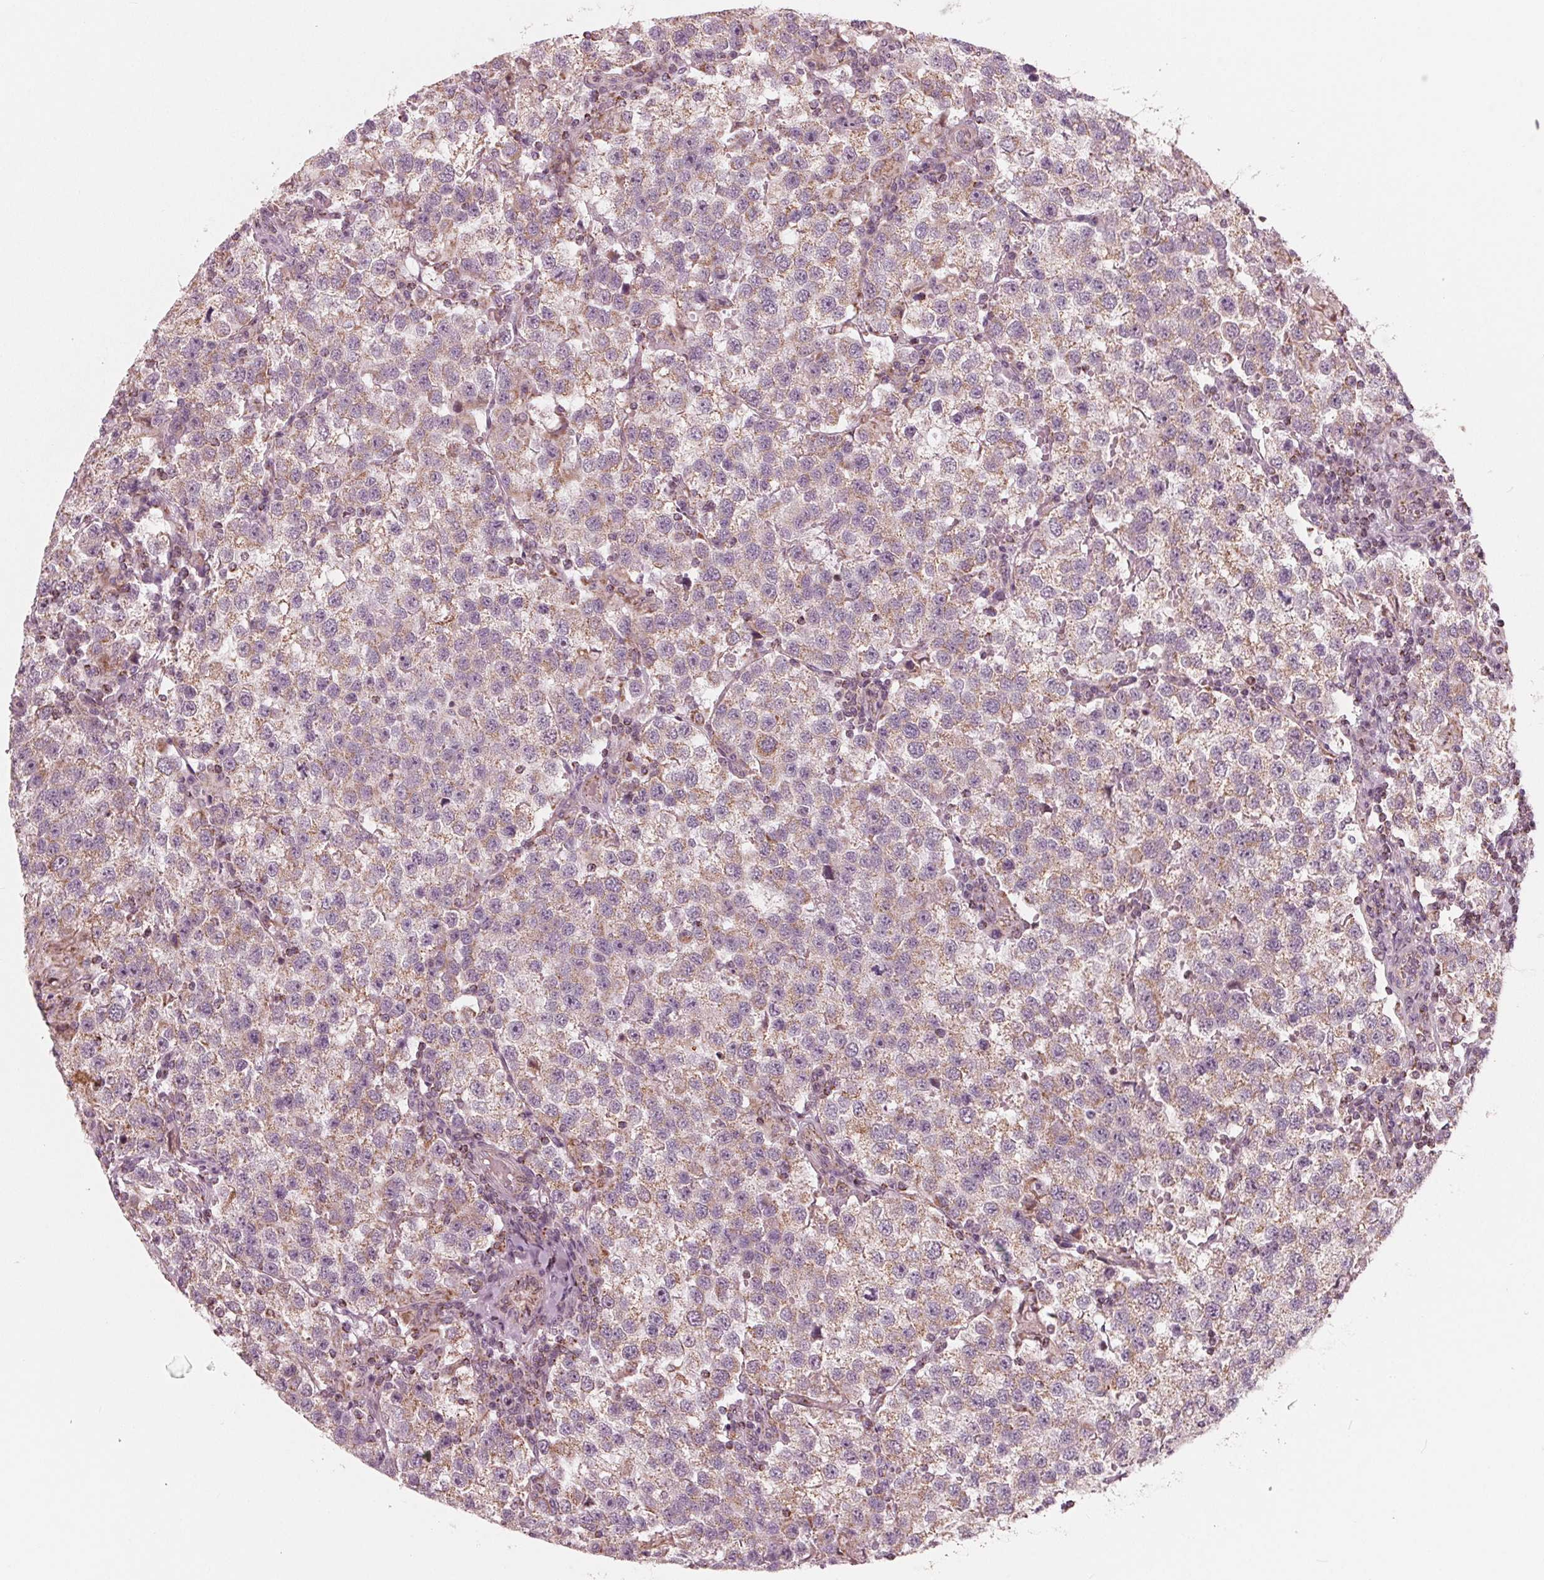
{"staining": {"intensity": "weak", "quantity": "25%-75%", "location": "cytoplasmic/membranous"}, "tissue": "testis cancer", "cell_type": "Tumor cells", "image_type": "cancer", "snomed": [{"axis": "morphology", "description": "Seminoma, NOS"}, {"axis": "topography", "description": "Testis"}], "caption": "Approximately 25%-75% of tumor cells in human testis seminoma show weak cytoplasmic/membranous protein positivity as visualized by brown immunohistochemical staining.", "gene": "DCAF4L2", "patient": {"sex": "male", "age": 37}}